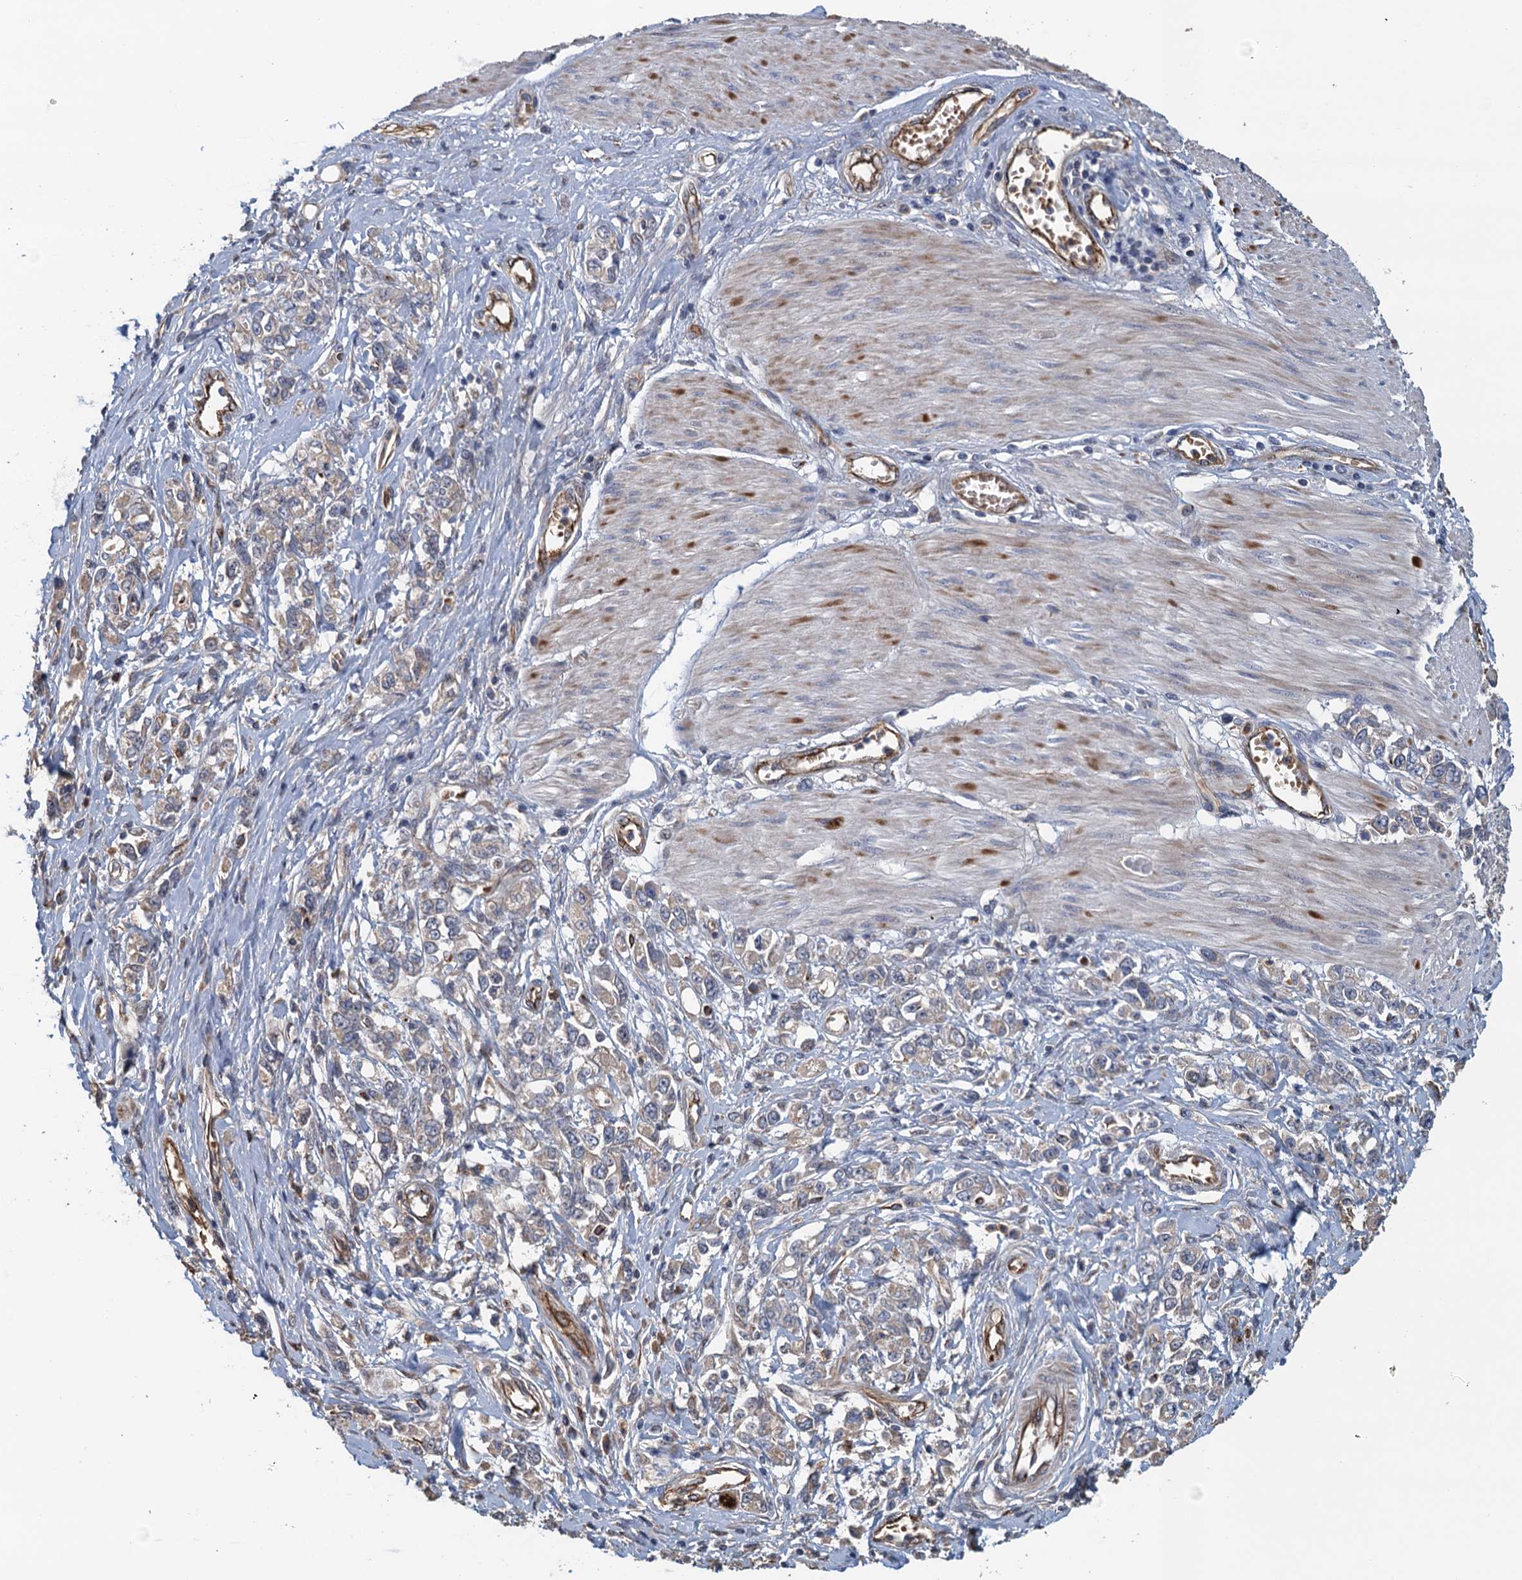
{"staining": {"intensity": "negative", "quantity": "none", "location": "none"}, "tissue": "stomach cancer", "cell_type": "Tumor cells", "image_type": "cancer", "snomed": [{"axis": "morphology", "description": "Adenocarcinoma, NOS"}, {"axis": "topography", "description": "Stomach"}], "caption": "This histopathology image is of stomach adenocarcinoma stained with immunohistochemistry to label a protein in brown with the nuclei are counter-stained blue. There is no staining in tumor cells.", "gene": "ACSBG1", "patient": {"sex": "female", "age": 76}}